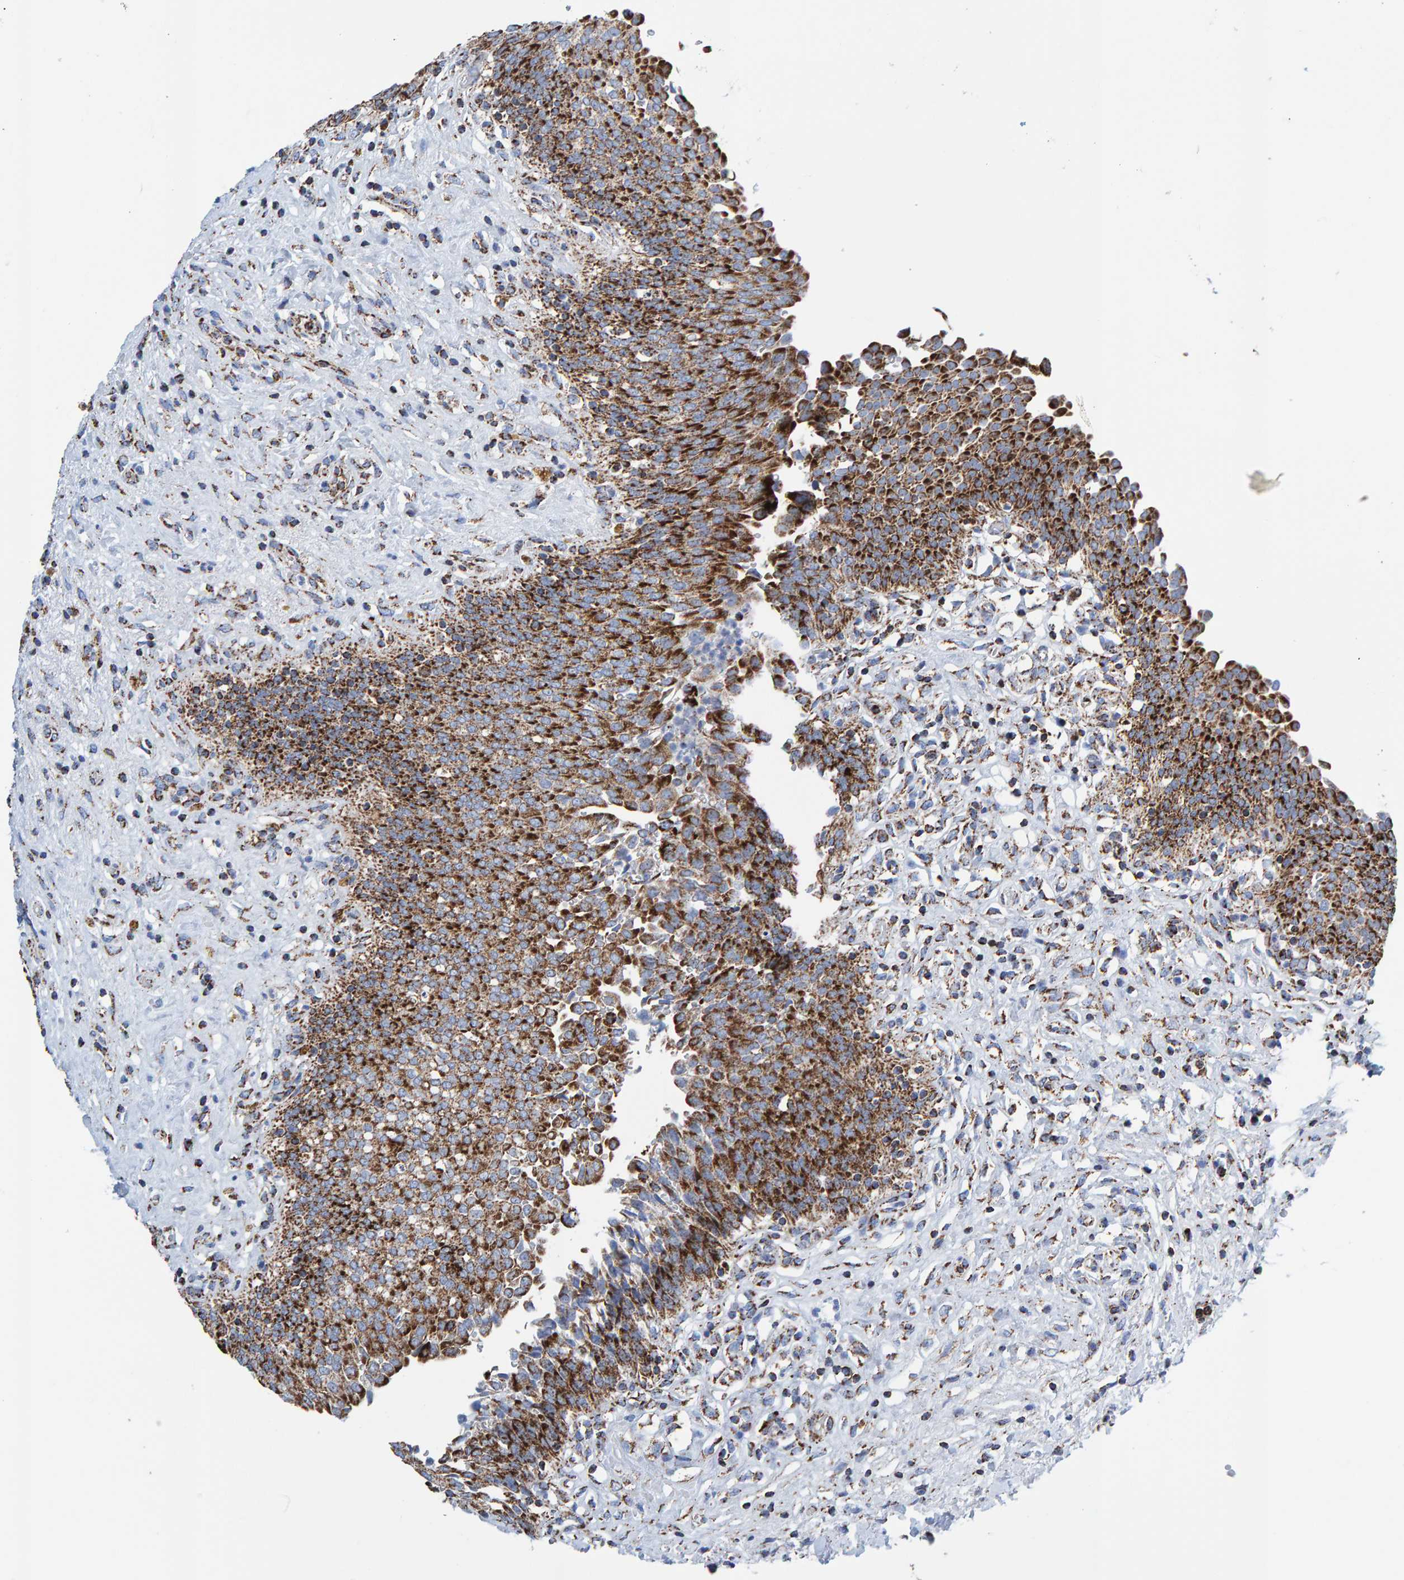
{"staining": {"intensity": "strong", "quantity": ">75%", "location": "cytoplasmic/membranous"}, "tissue": "urinary bladder", "cell_type": "Urothelial cells", "image_type": "normal", "snomed": [{"axis": "morphology", "description": "Urothelial carcinoma, High grade"}, {"axis": "topography", "description": "Urinary bladder"}], "caption": "Strong cytoplasmic/membranous protein positivity is identified in about >75% of urothelial cells in urinary bladder.", "gene": "ENSG00000262660", "patient": {"sex": "male", "age": 46}}